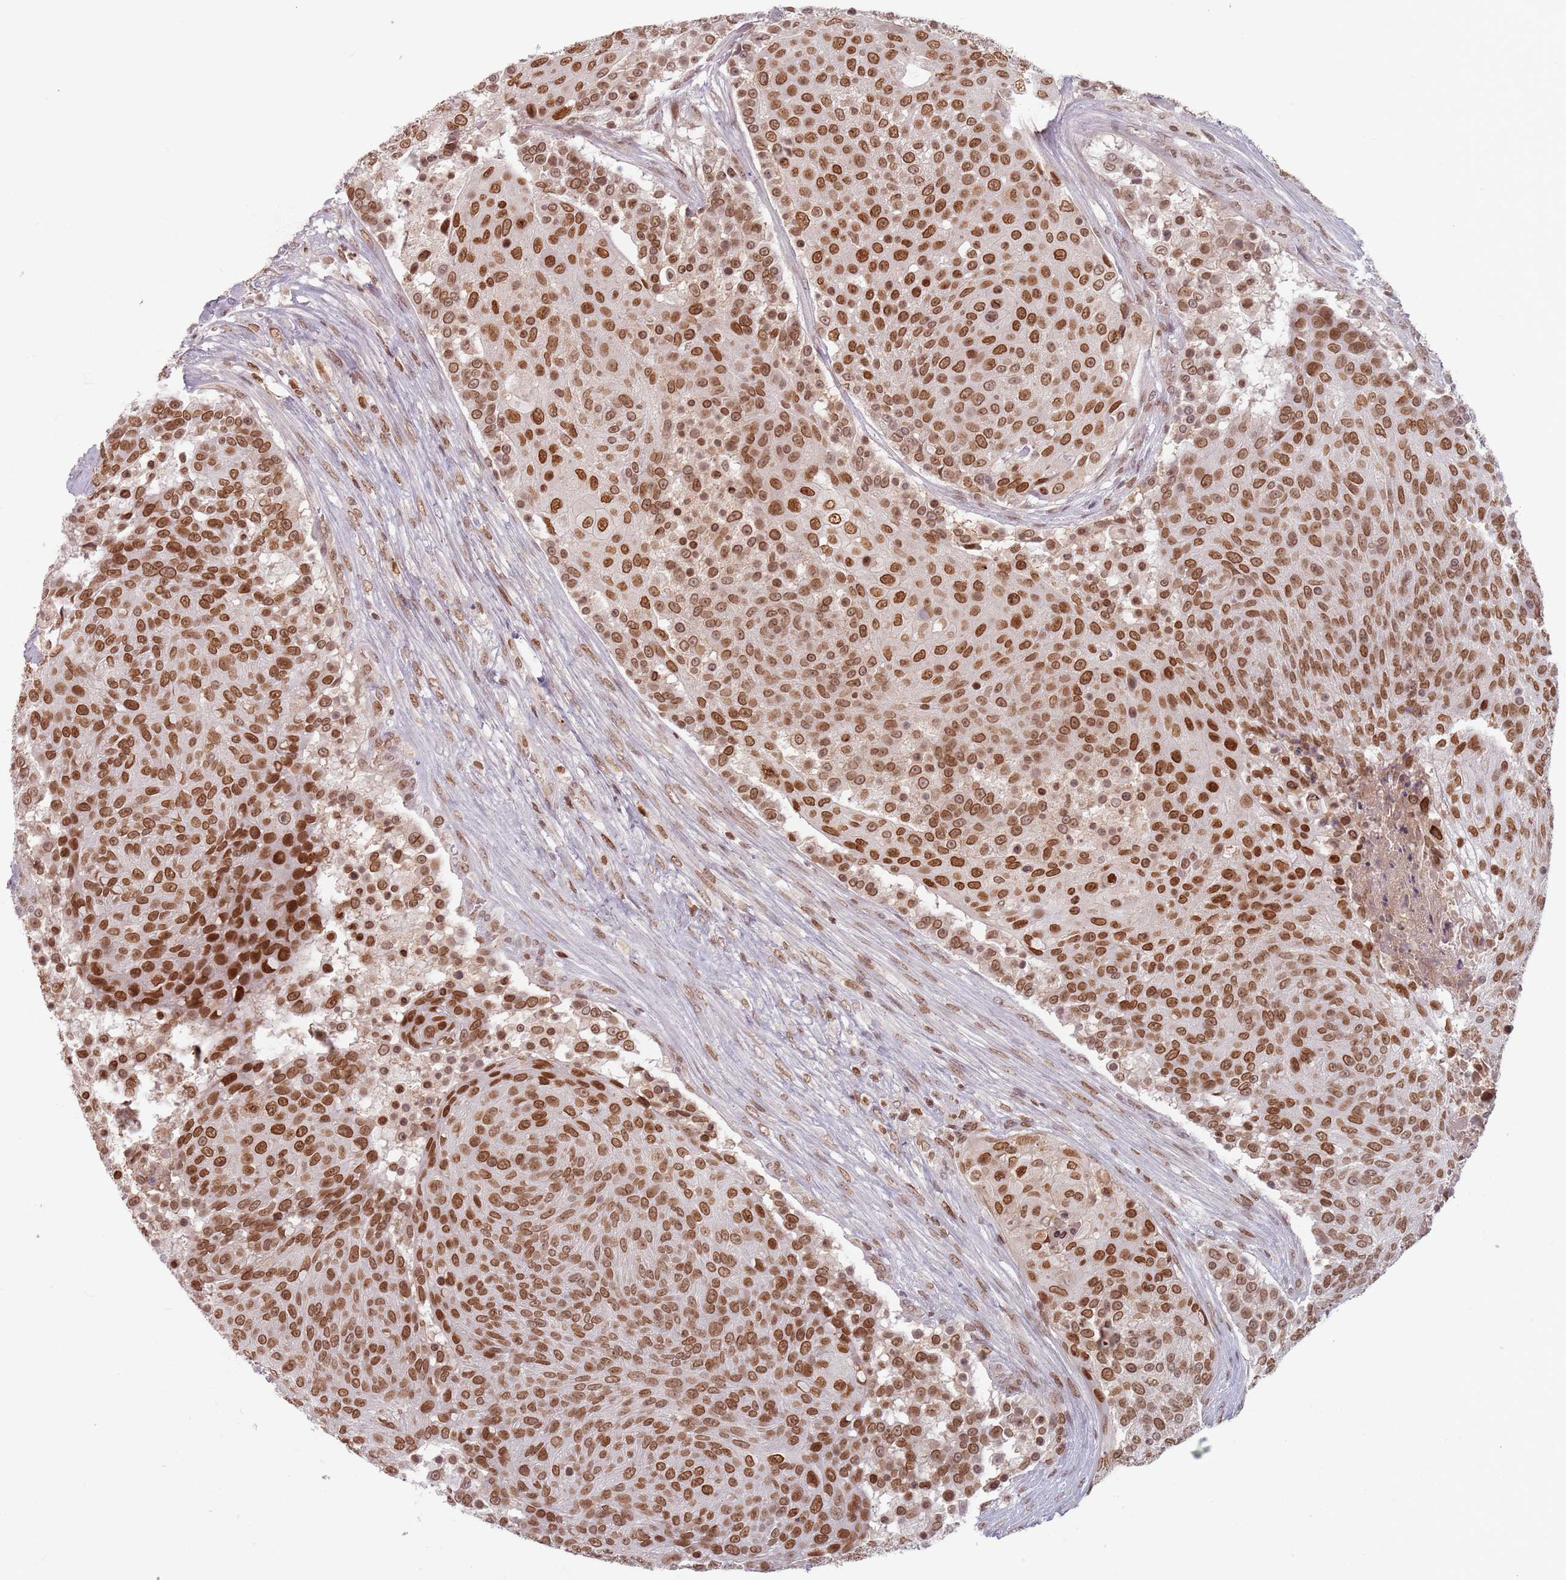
{"staining": {"intensity": "strong", "quantity": ">75%", "location": "cytoplasmic/membranous,nuclear"}, "tissue": "urothelial cancer", "cell_type": "Tumor cells", "image_type": "cancer", "snomed": [{"axis": "morphology", "description": "Urothelial carcinoma, High grade"}, {"axis": "topography", "description": "Urinary bladder"}], "caption": "High-magnification brightfield microscopy of urothelial cancer stained with DAB (brown) and counterstained with hematoxylin (blue). tumor cells exhibit strong cytoplasmic/membranous and nuclear positivity is identified in about>75% of cells.", "gene": "NUP50", "patient": {"sex": "female", "age": 63}}